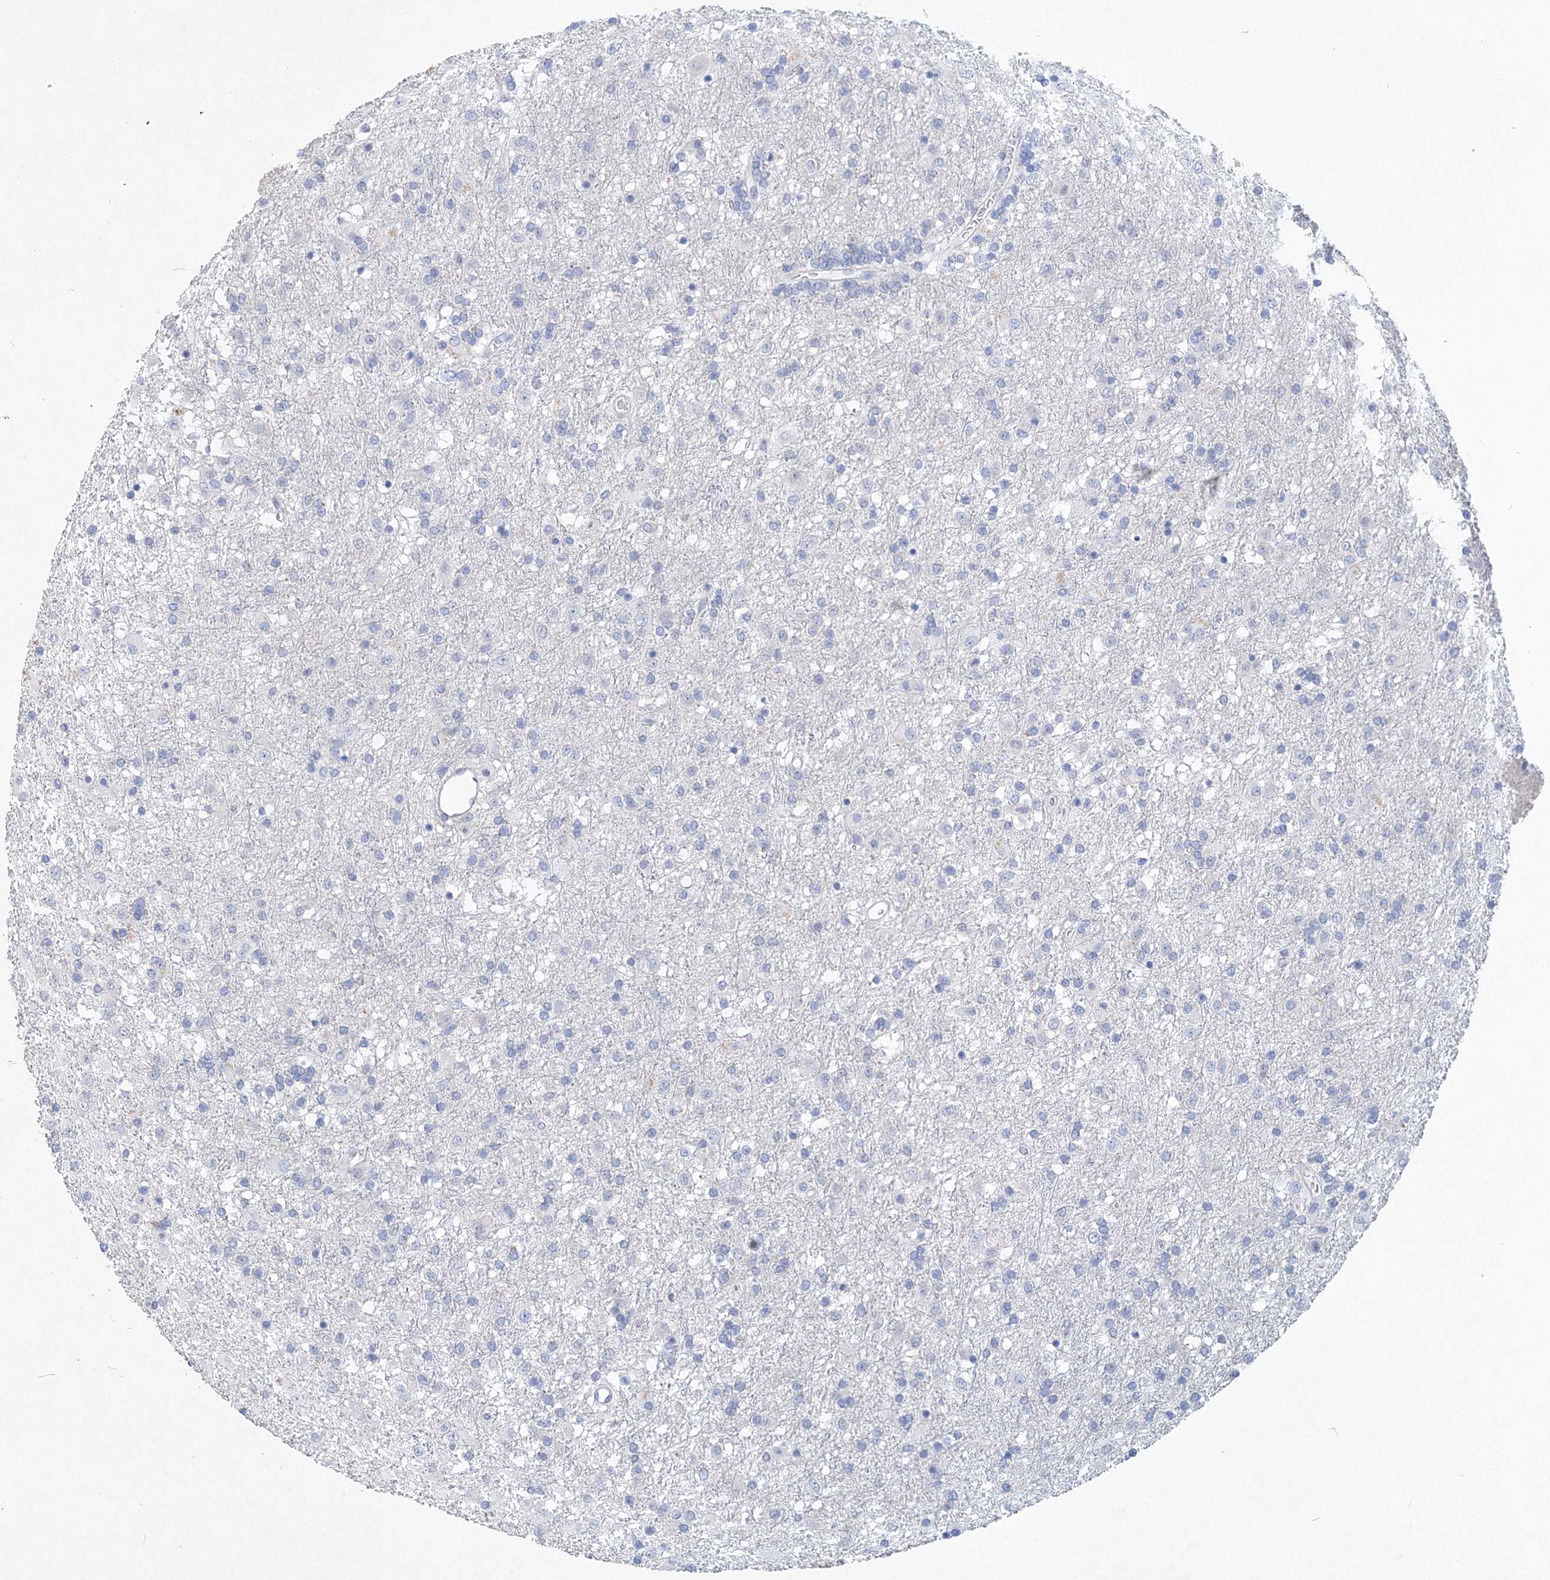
{"staining": {"intensity": "negative", "quantity": "none", "location": "none"}, "tissue": "glioma", "cell_type": "Tumor cells", "image_type": "cancer", "snomed": [{"axis": "morphology", "description": "Glioma, malignant, Low grade"}, {"axis": "topography", "description": "Brain"}], "caption": "This photomicrograph is of glioma stained with immunohistochemistry (IHC) to label a protein in brown with the nuclei are counter-stained blue. There is no expression in tumor cells.", "gene": "OSBPL6", "patient": {"sex": "male", "age": 65}}